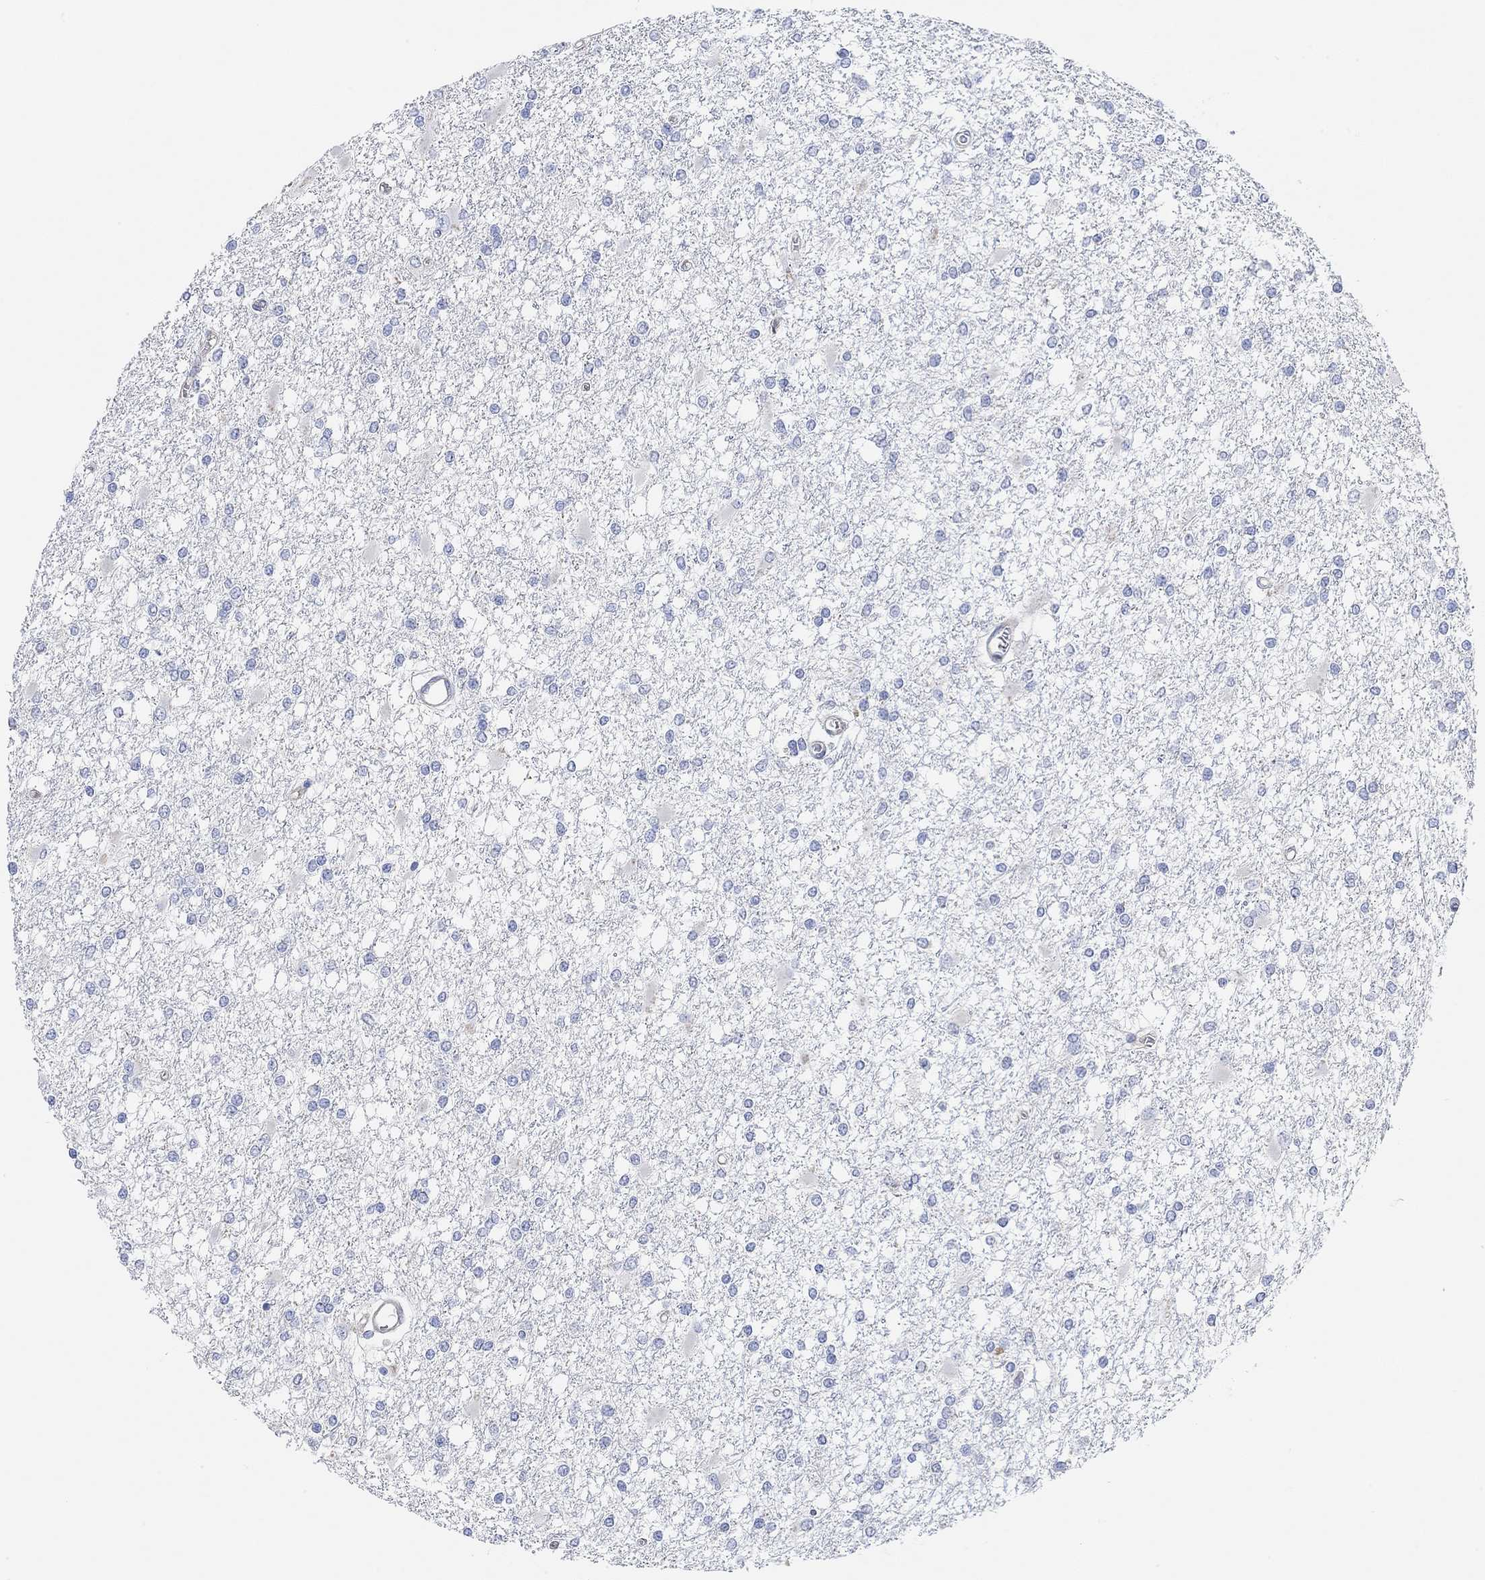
{"staining": {"intensity": "negative", "quantity": "none", "location": "none"}, "tissue": "glioma", "cell_type": "Tumor cells", "image_type": "cancer", "snomed": [{"axis": "morphology", "description": "Glioma, malignant, High grade"}, {"axis": "topography", "description": "Cerebral cortex"}], "caption": "A high-resolution image shows immunohistochemistry staining of malignant glioma (high-grade), which reveals no significant positivity in tumor cells. (DAB IHC with hematoxylin counter stain).", "gene": "RGS1", "patient": {"sex": "male", "age": 79}}